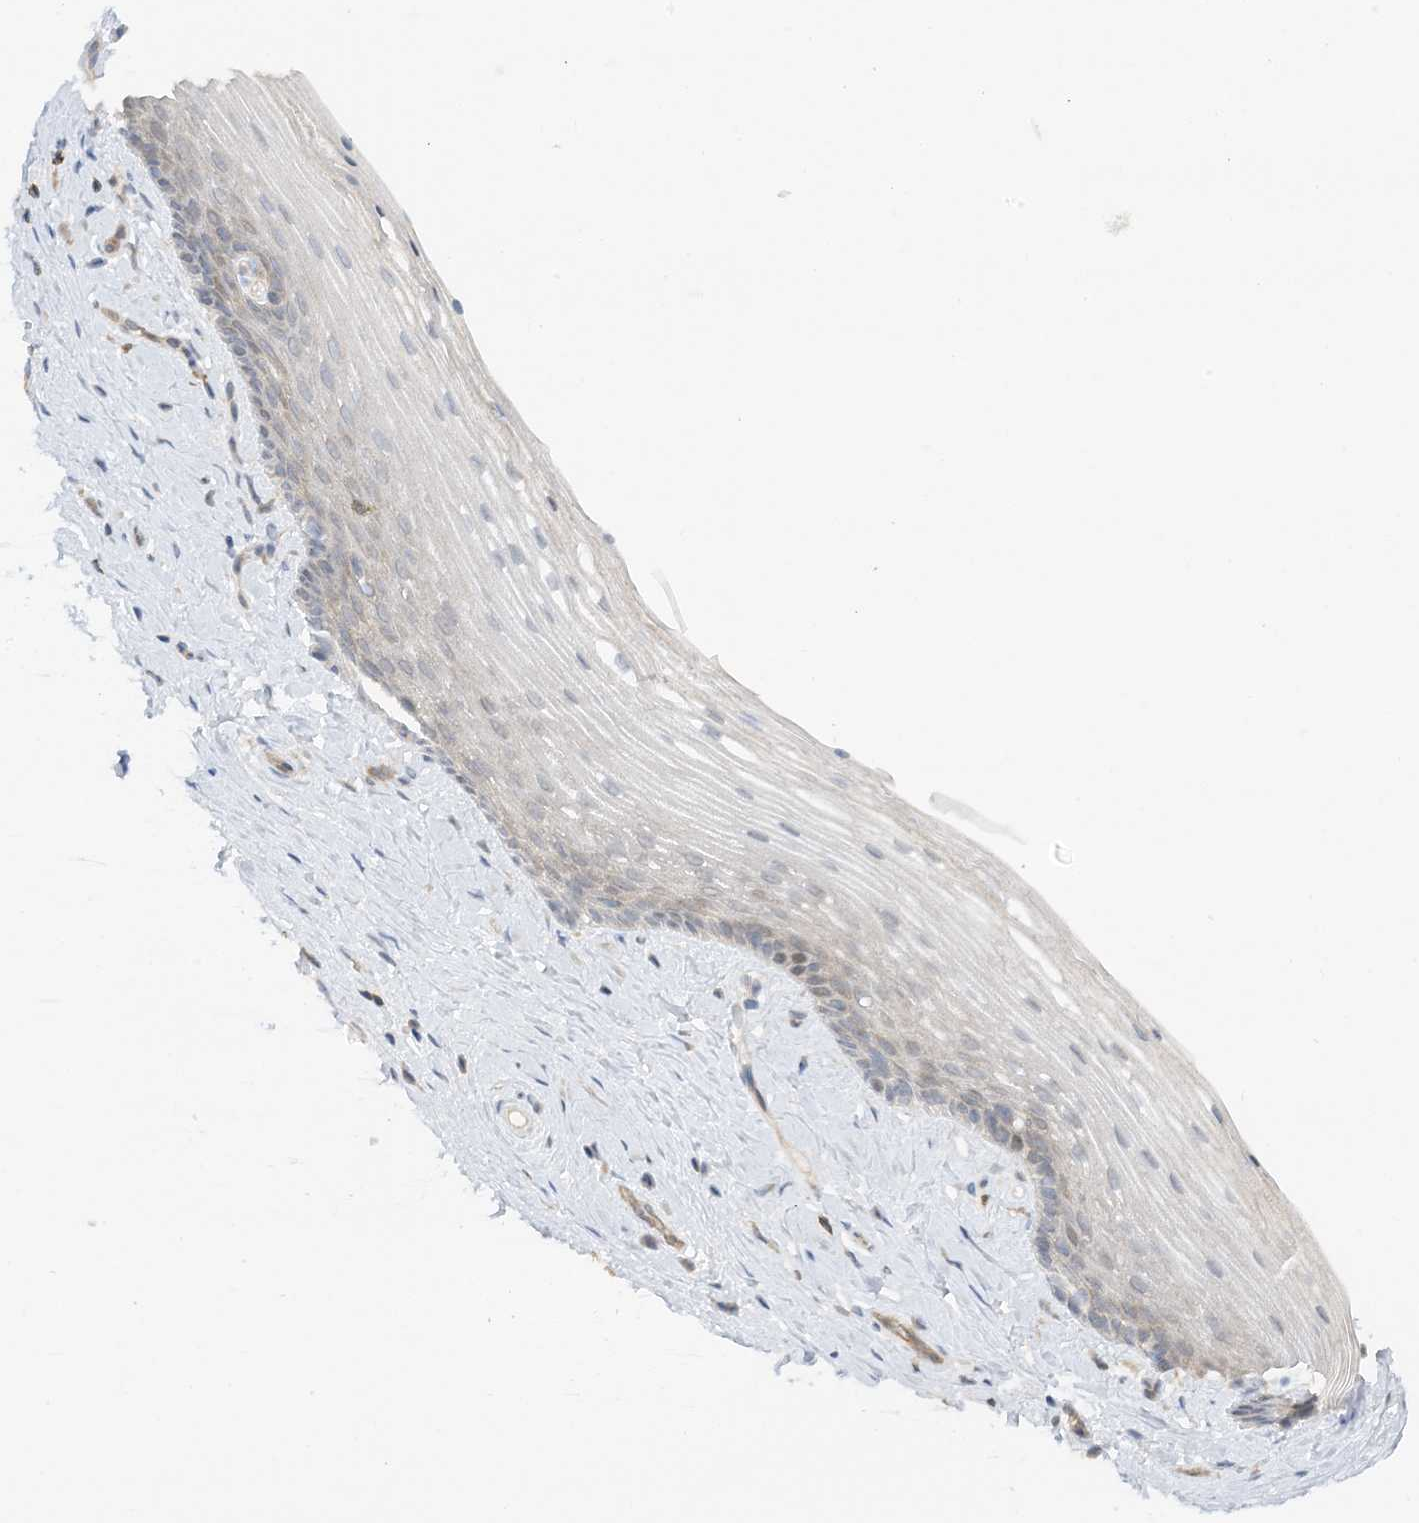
{"staining": {"intensity": "negative", "quantity": "none", "location": "none"}, "tissue": "vagina", "cell_type": "Squamous epithelial cells", "image_type": "normal", "snomed": [{"axis": "morphology", "description": "Normal tissue, NOS"}, {"axis": "topography", "description": "Vagina"}], "caption": "There is no significant positivity in squamous epithelial cells of vagina.", "gene": "PHACTR2", "patient": {"sex": "female", "age": 46}}